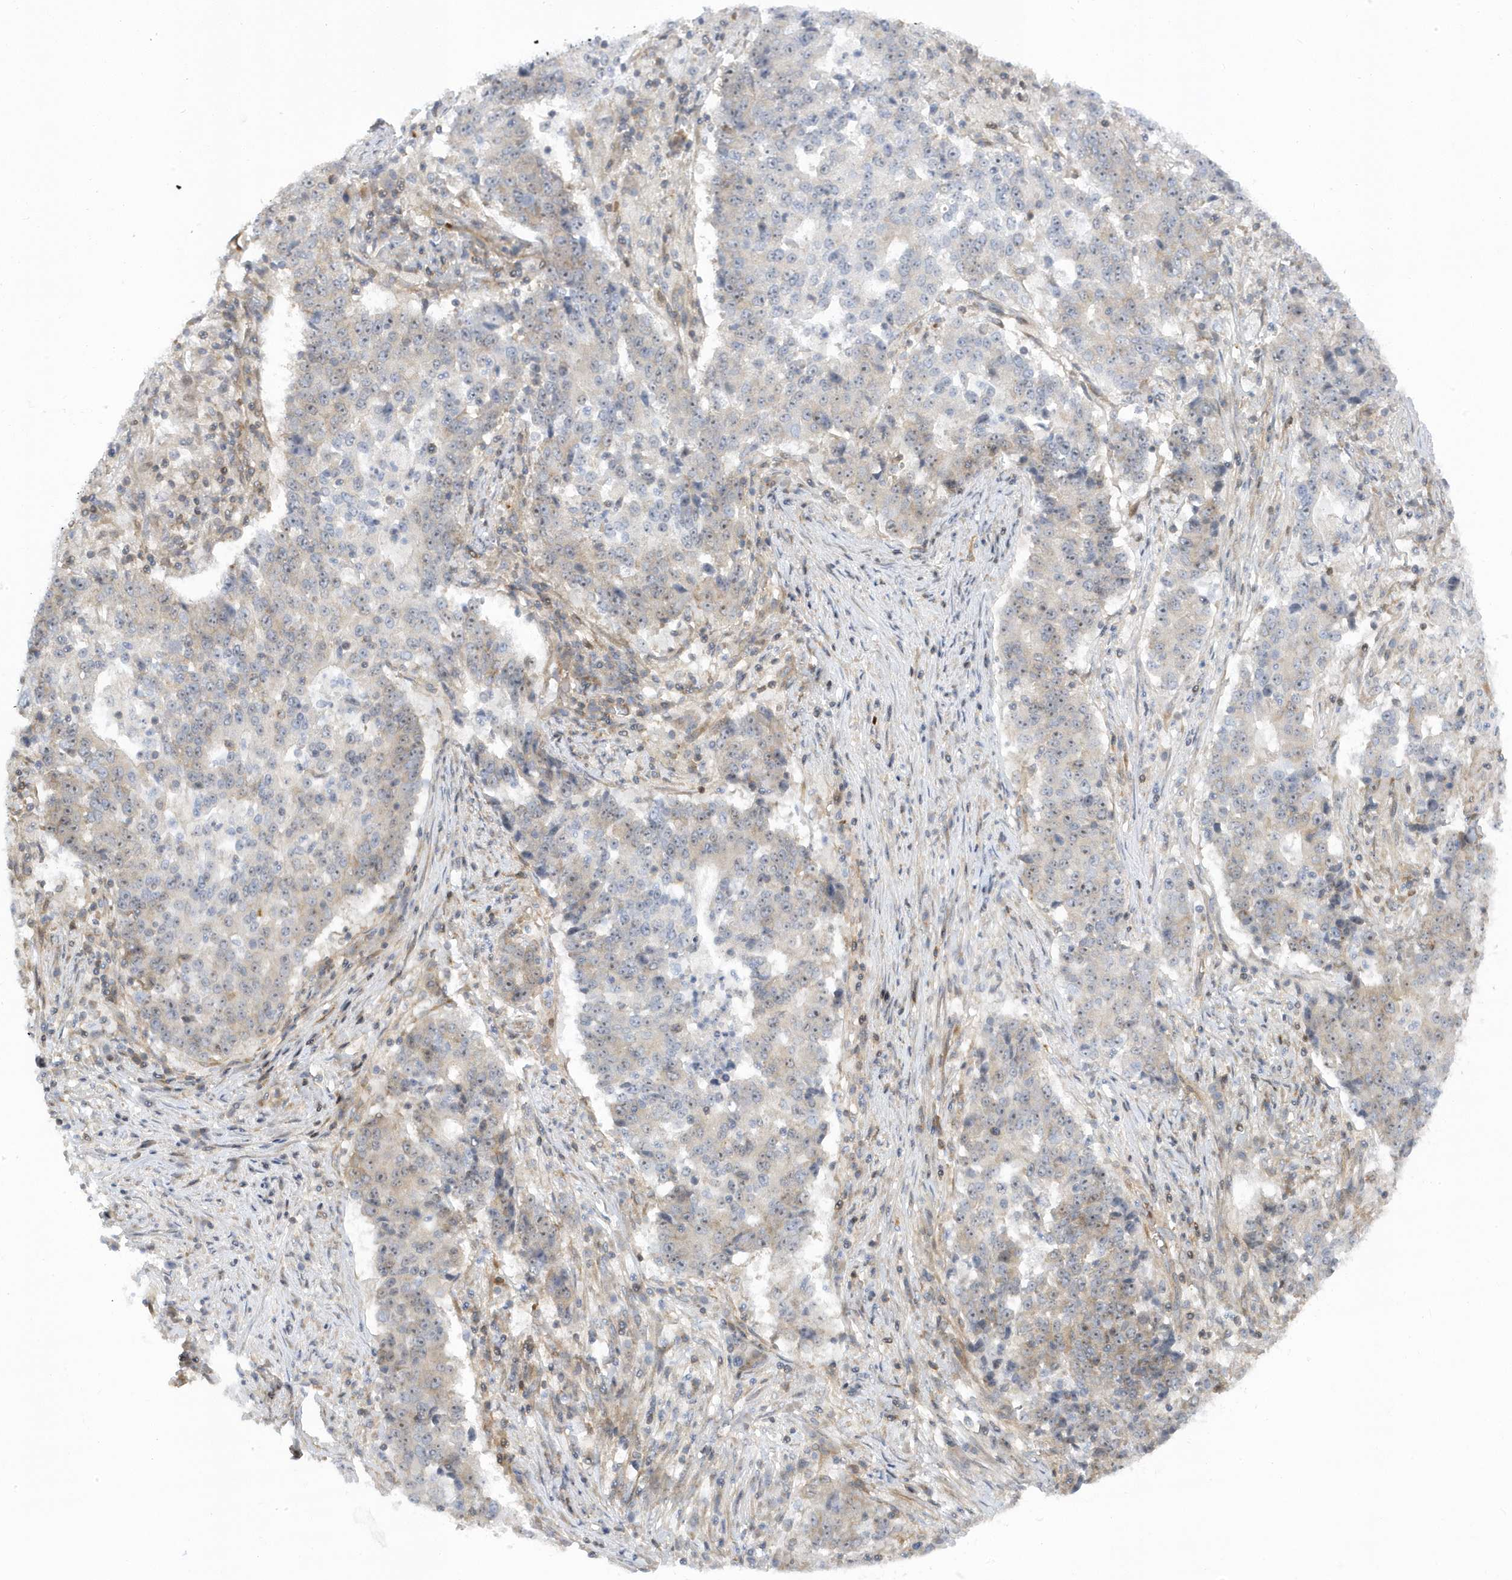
{"staining": {"intensity": "weak", "quantity": "<25%", "location": "nuclear"}, "tissue": "stomach cancer", "cell_type": "Tumor cells", "image_type": "cancer", "snomed": [{"axis": "morphology", "description": "Adenocarcinoma, NOS"}, {"axis": "topography", "description": "Stomach"}], "caption": "DAB (3,3'-diaminobenzidine) immunohistochemical staining of stomach cancer (adenocarcinoma) shows no significant staining in tumor cells.", "gene": "MAP7D3", "patient": {"sex": "male", "age": 59}}